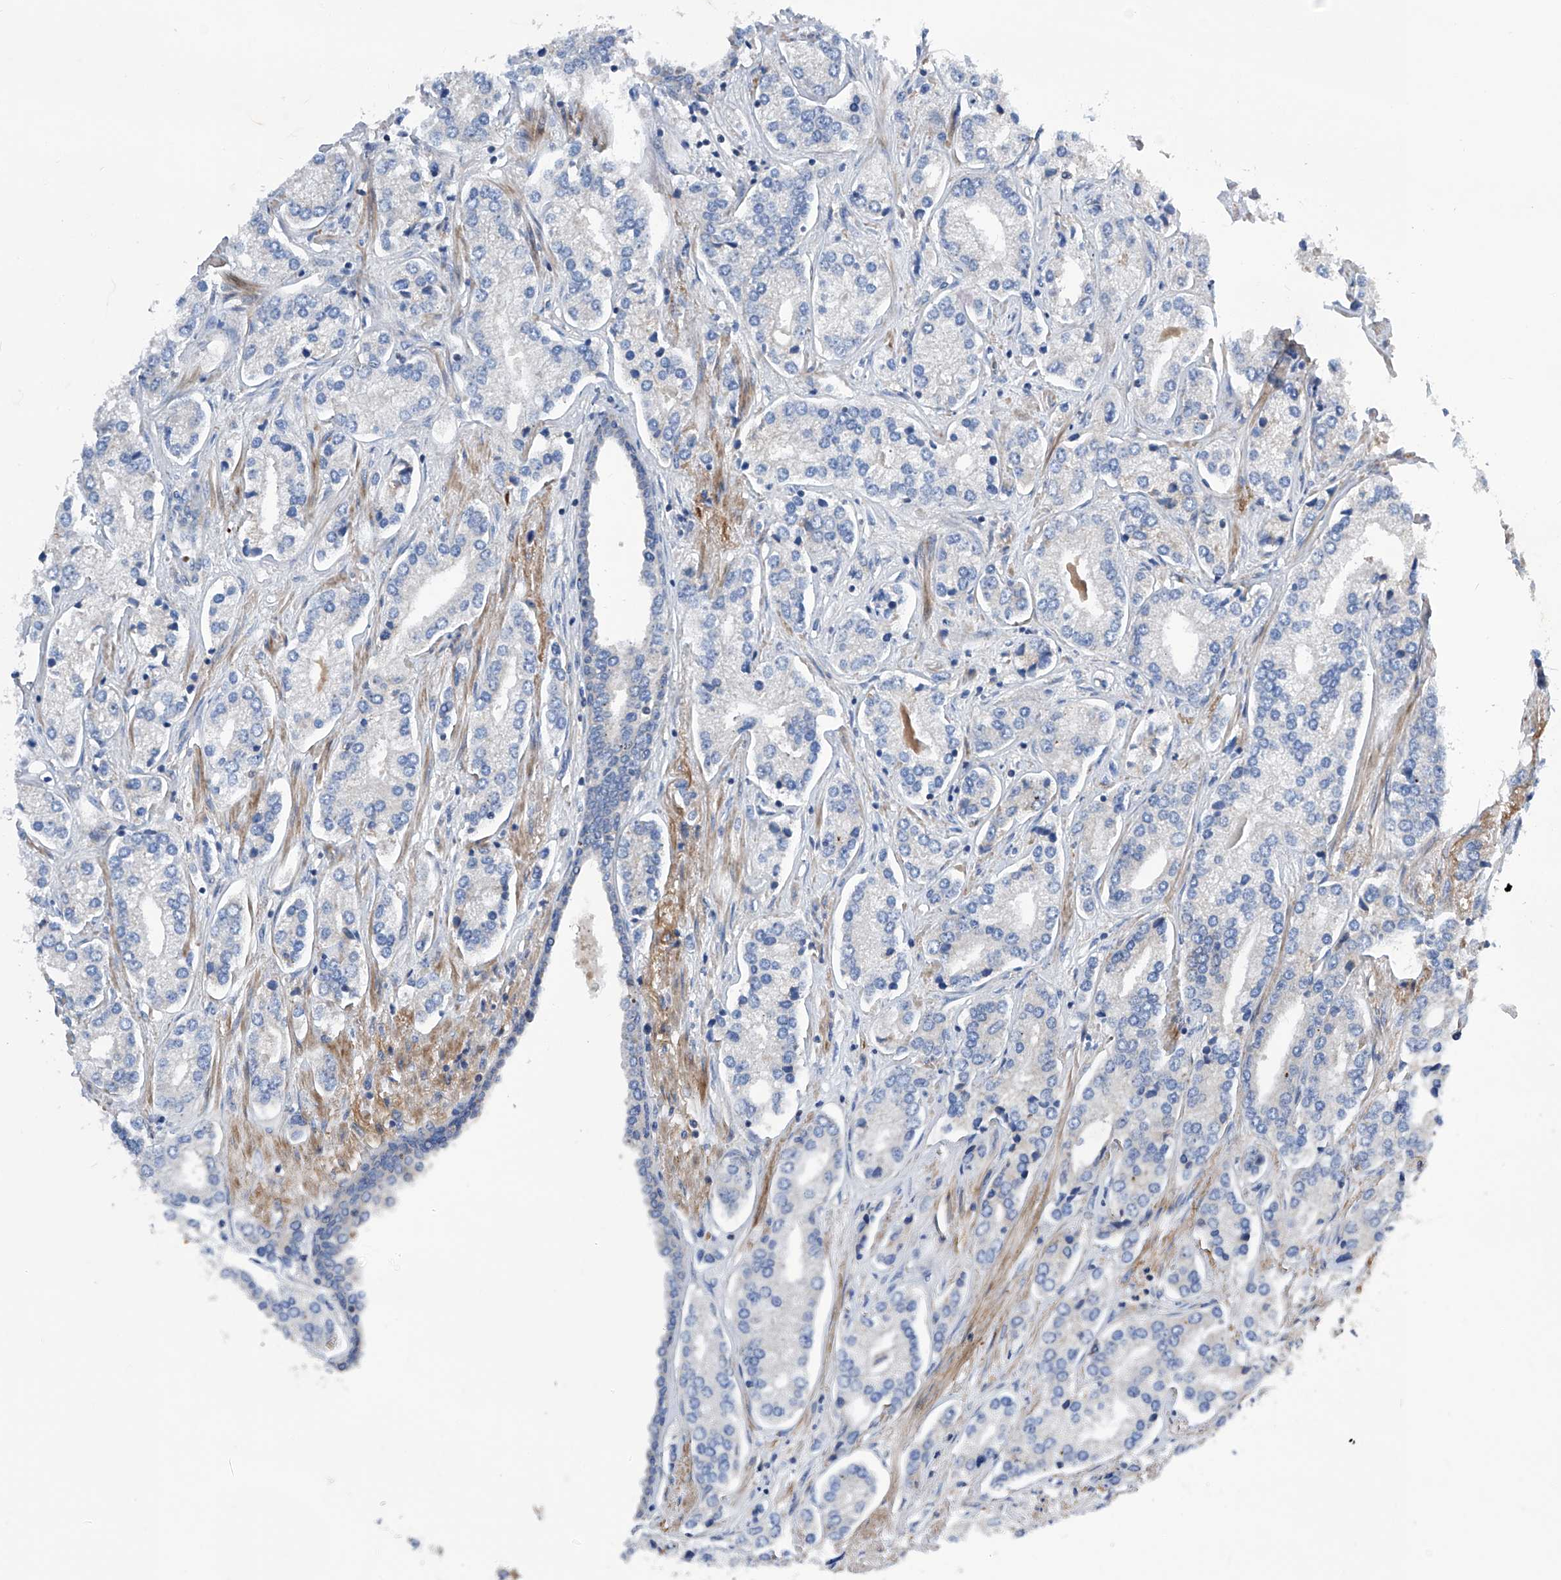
{"staining": {"intensity": "negative", "quantity": "none", "location": "none"}, "tissue": "prostate cancer", "cell_type": "Tumor cells", "image_type": "cancer", "snomed": [{"axis": "morphology", "description": "Adenocarcinoma, High grade"}, {"axis": "topography", "description": "Prostate"}], "caption": "High magnification brightfield microscopy of adenocarcinoma (high-grade) (prostate) stained with DAB (brown) and counterstained with hematoxylin (blue): tumor cells show no significant positivity.", "gene": "USF3", "patient": {"sex": "male", "age": 66}}